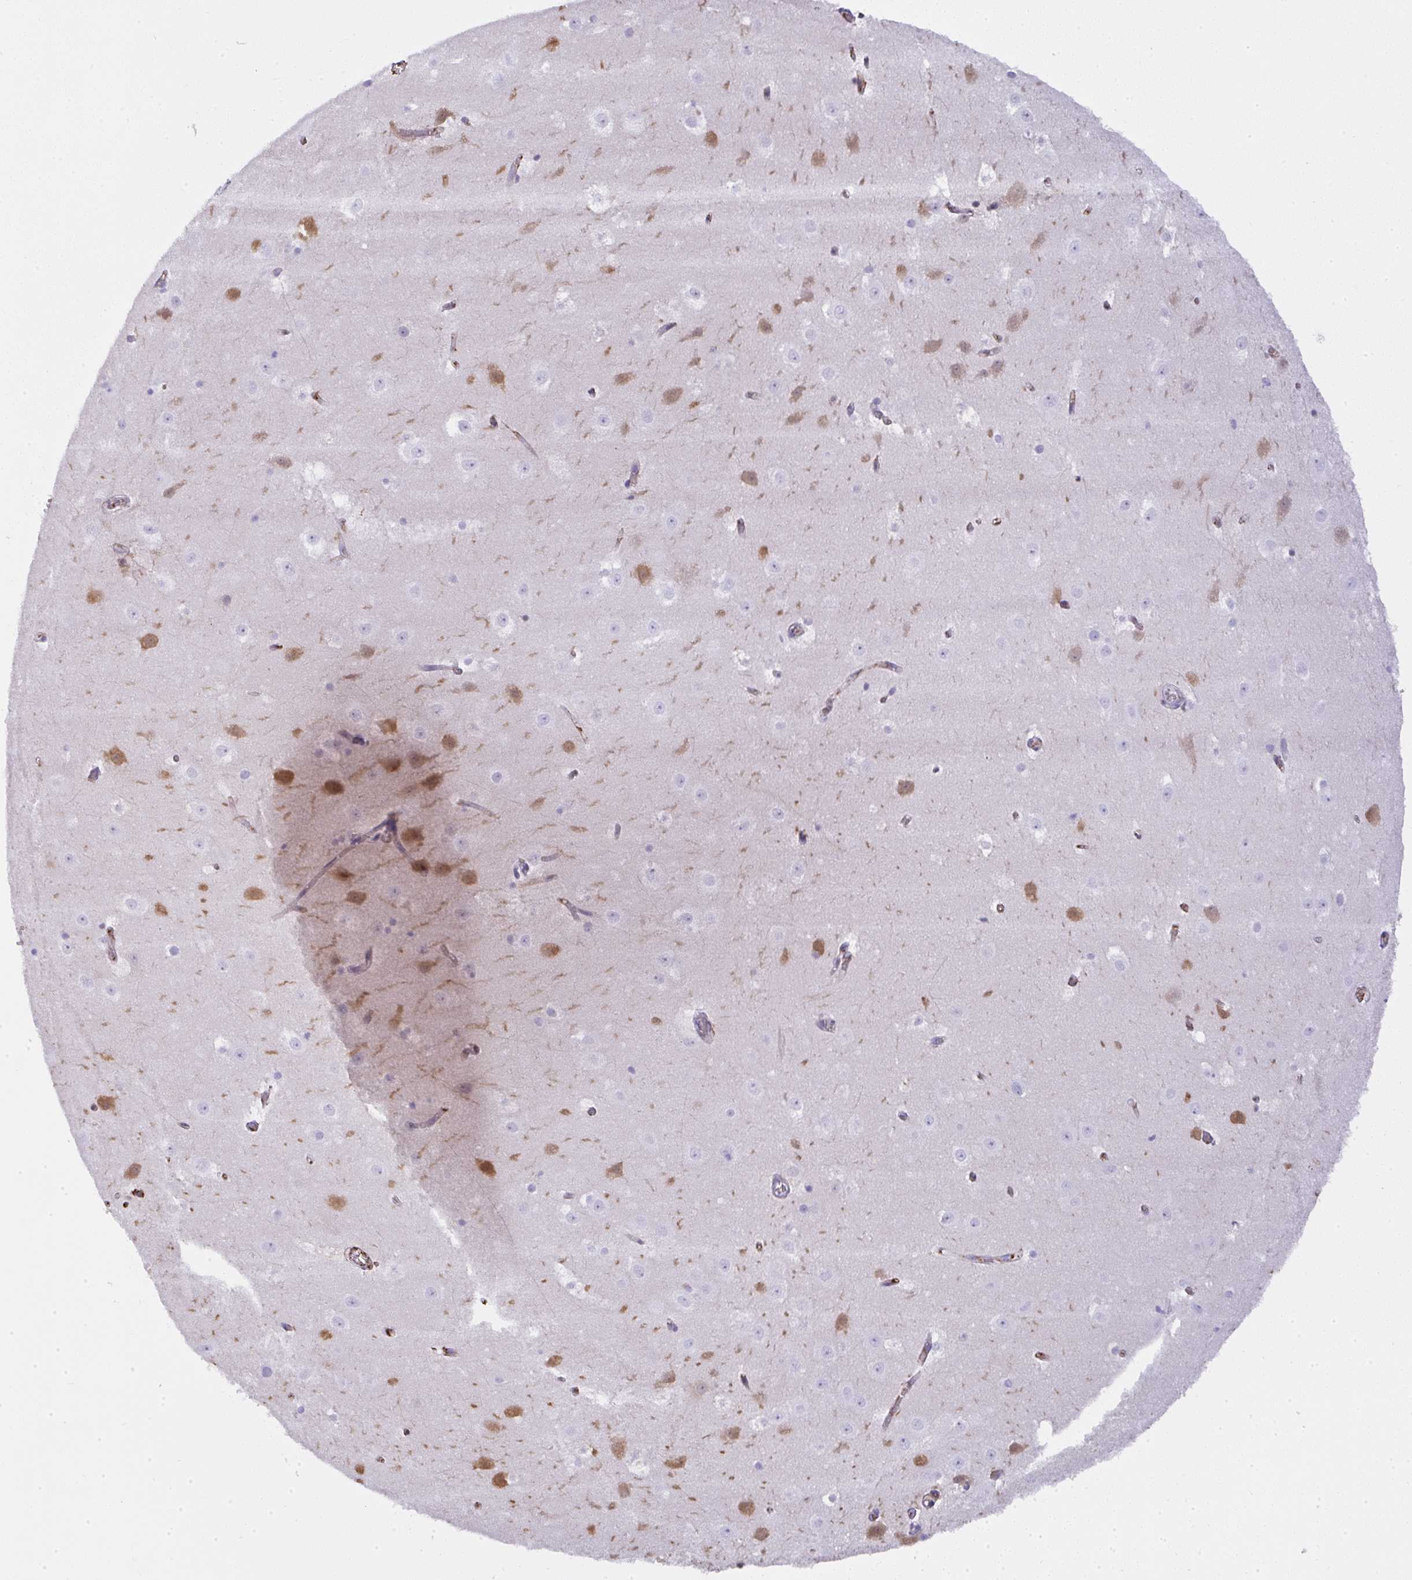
{"staining": {"intensity": "negative", "quantity": "none", "location": "none"}, "tissue": "hippocampus", "cell_type": "Glial cells", "image_type": "normal", "snomed": [{"axis": "morphology", "description": "Normal tissue, NOS"}, {"axis": "topography", "description": "Hippocampus"}], "caption": "An image of human hippocampus is negative for staining in glial cells.", "gene": "SMYD5", "patient": {"sex": "female", "age": 52}}